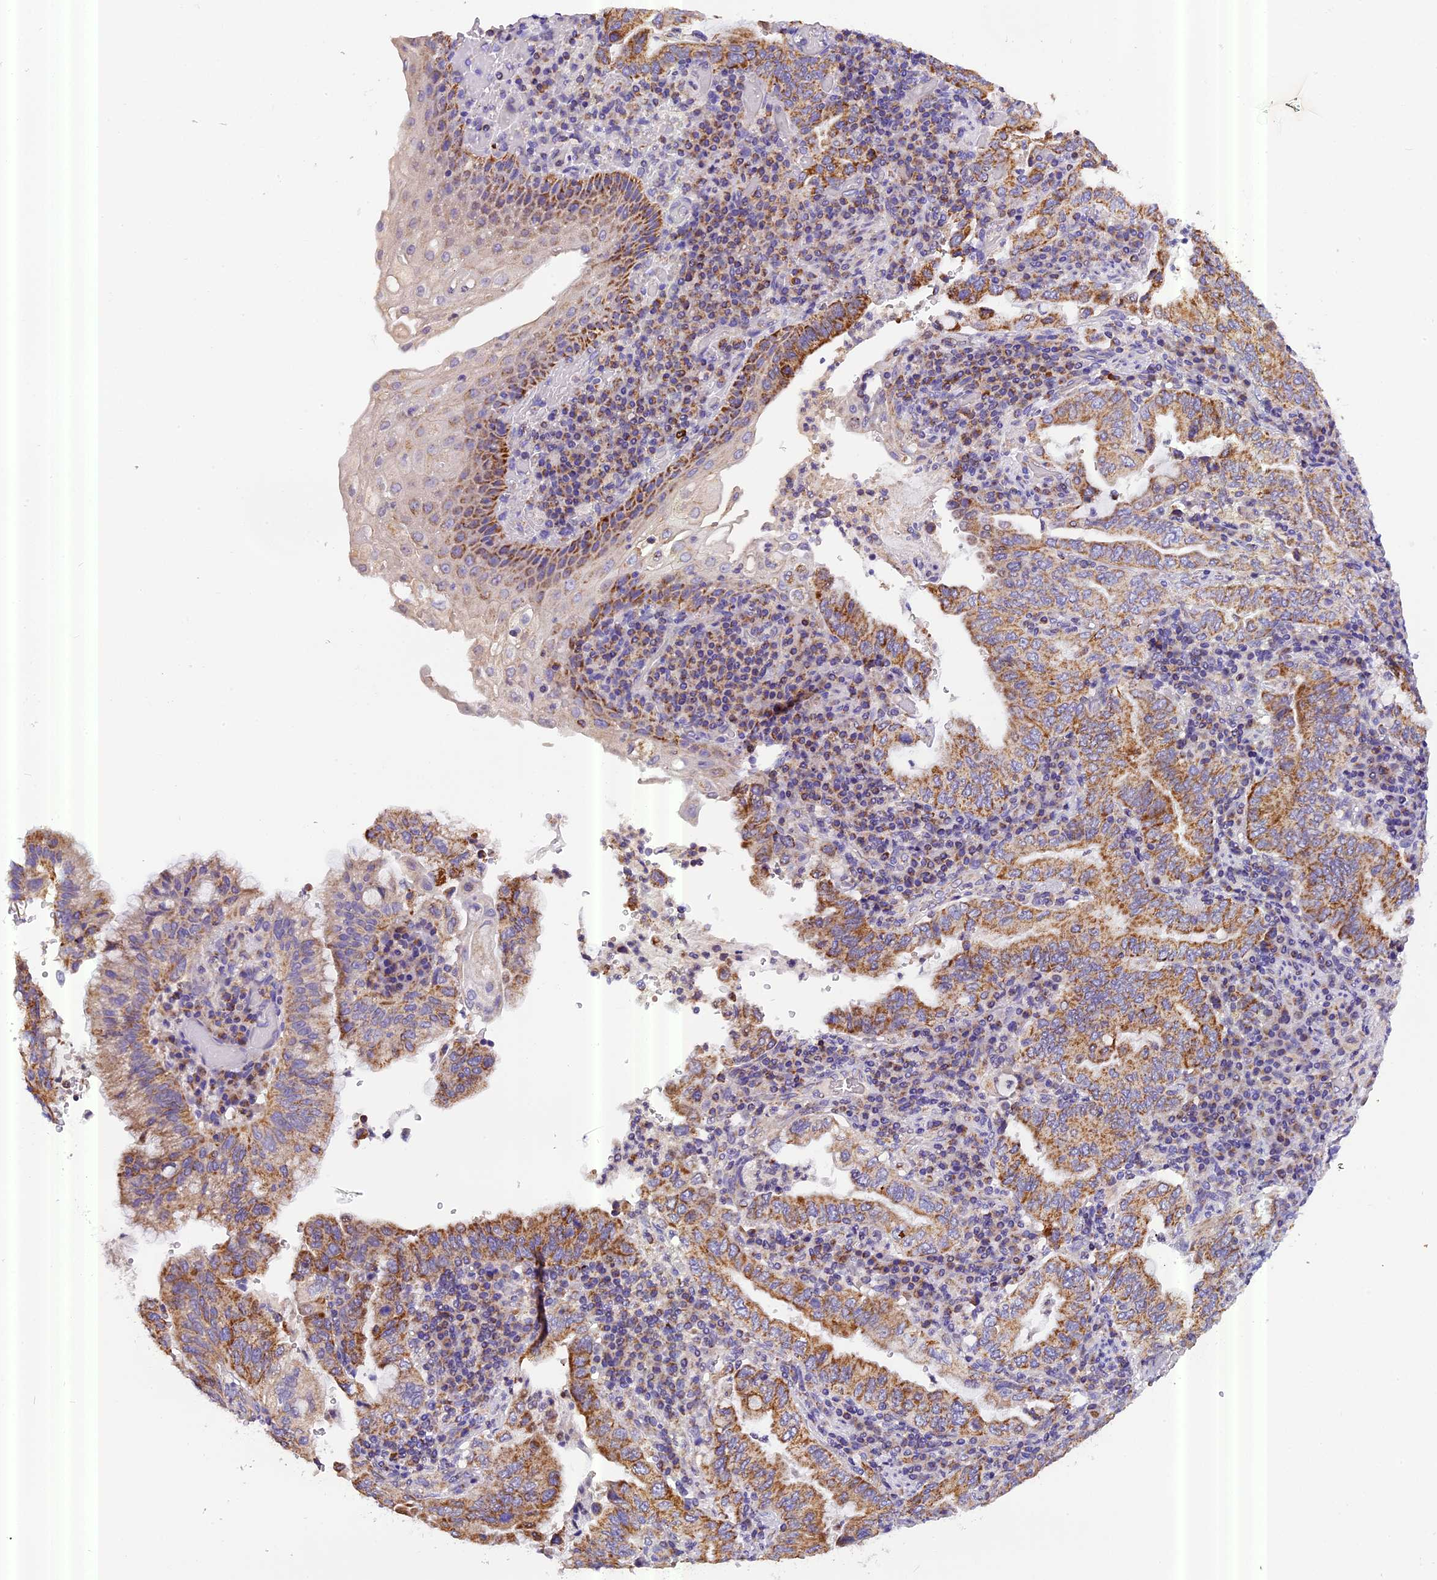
{"staining": {"intensity": "moderate", "quantity": ">75%", "location": "cytoplasmic/membranous"}, "tissue": "stomach cancer", "cell_type": "Tumor cells", "image_type": "cancer", "snomed": [{"axis": "morphology", "description": "Normal tissue, NOS"}, {"axis": "morphology", "description": "Adenocarcinoma, NOS"}, {"axis": "topography", "description": "Esophagus"}, {"axis": "topography", "description": "Stomach, upper"}, {"axis": "topography", "description": "Peripheral nerve tissue"}], "caption": "Human adenocarcinoma (stomach) stained with a brown dye shows moderate cytoplasmic/membranous positive positivity in approximately >75% of tumor cells.", "gene": "MGME1", "patient": {"sex": "male", "age": 62}}